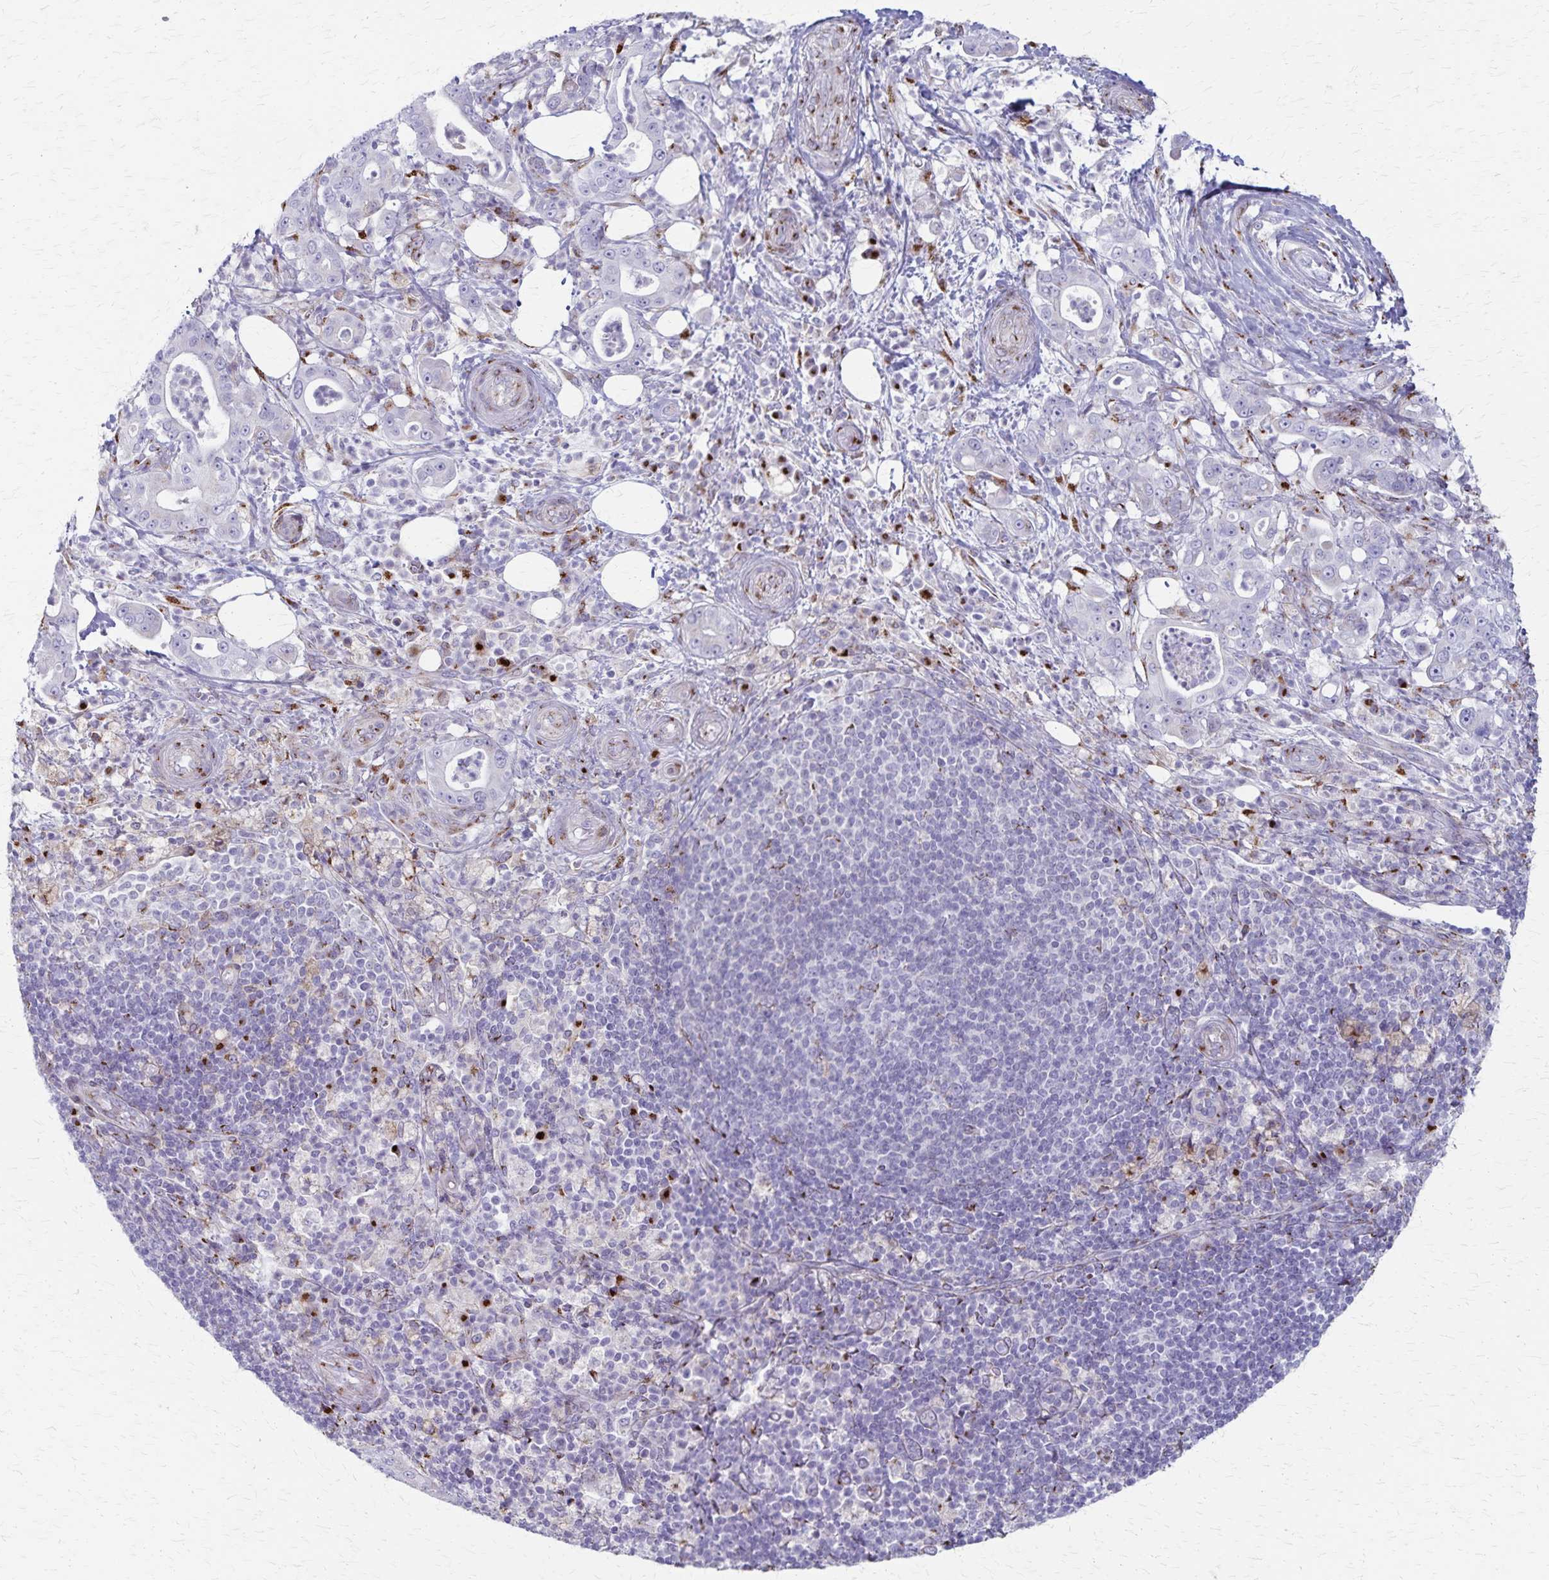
{"staining": {"intensity": "negative", "quantity": "none", "location": "none"}, "tissue": "pancreatic cancer", "cell_type": "Tumor cells", "image_type": "cancer", "snomed": [{"axis": "morphology", "description": "Adenocarcinoma, NOS"}, {"axis": "topography", "description": "Pancreas"}], "caption": "Adenocarcinoma (pancreatic) stained for a protein using IHC demonstrates no expression tumor cells.", "gene": "MCFD2", "patient": {"sex": "male", "age": 71}}